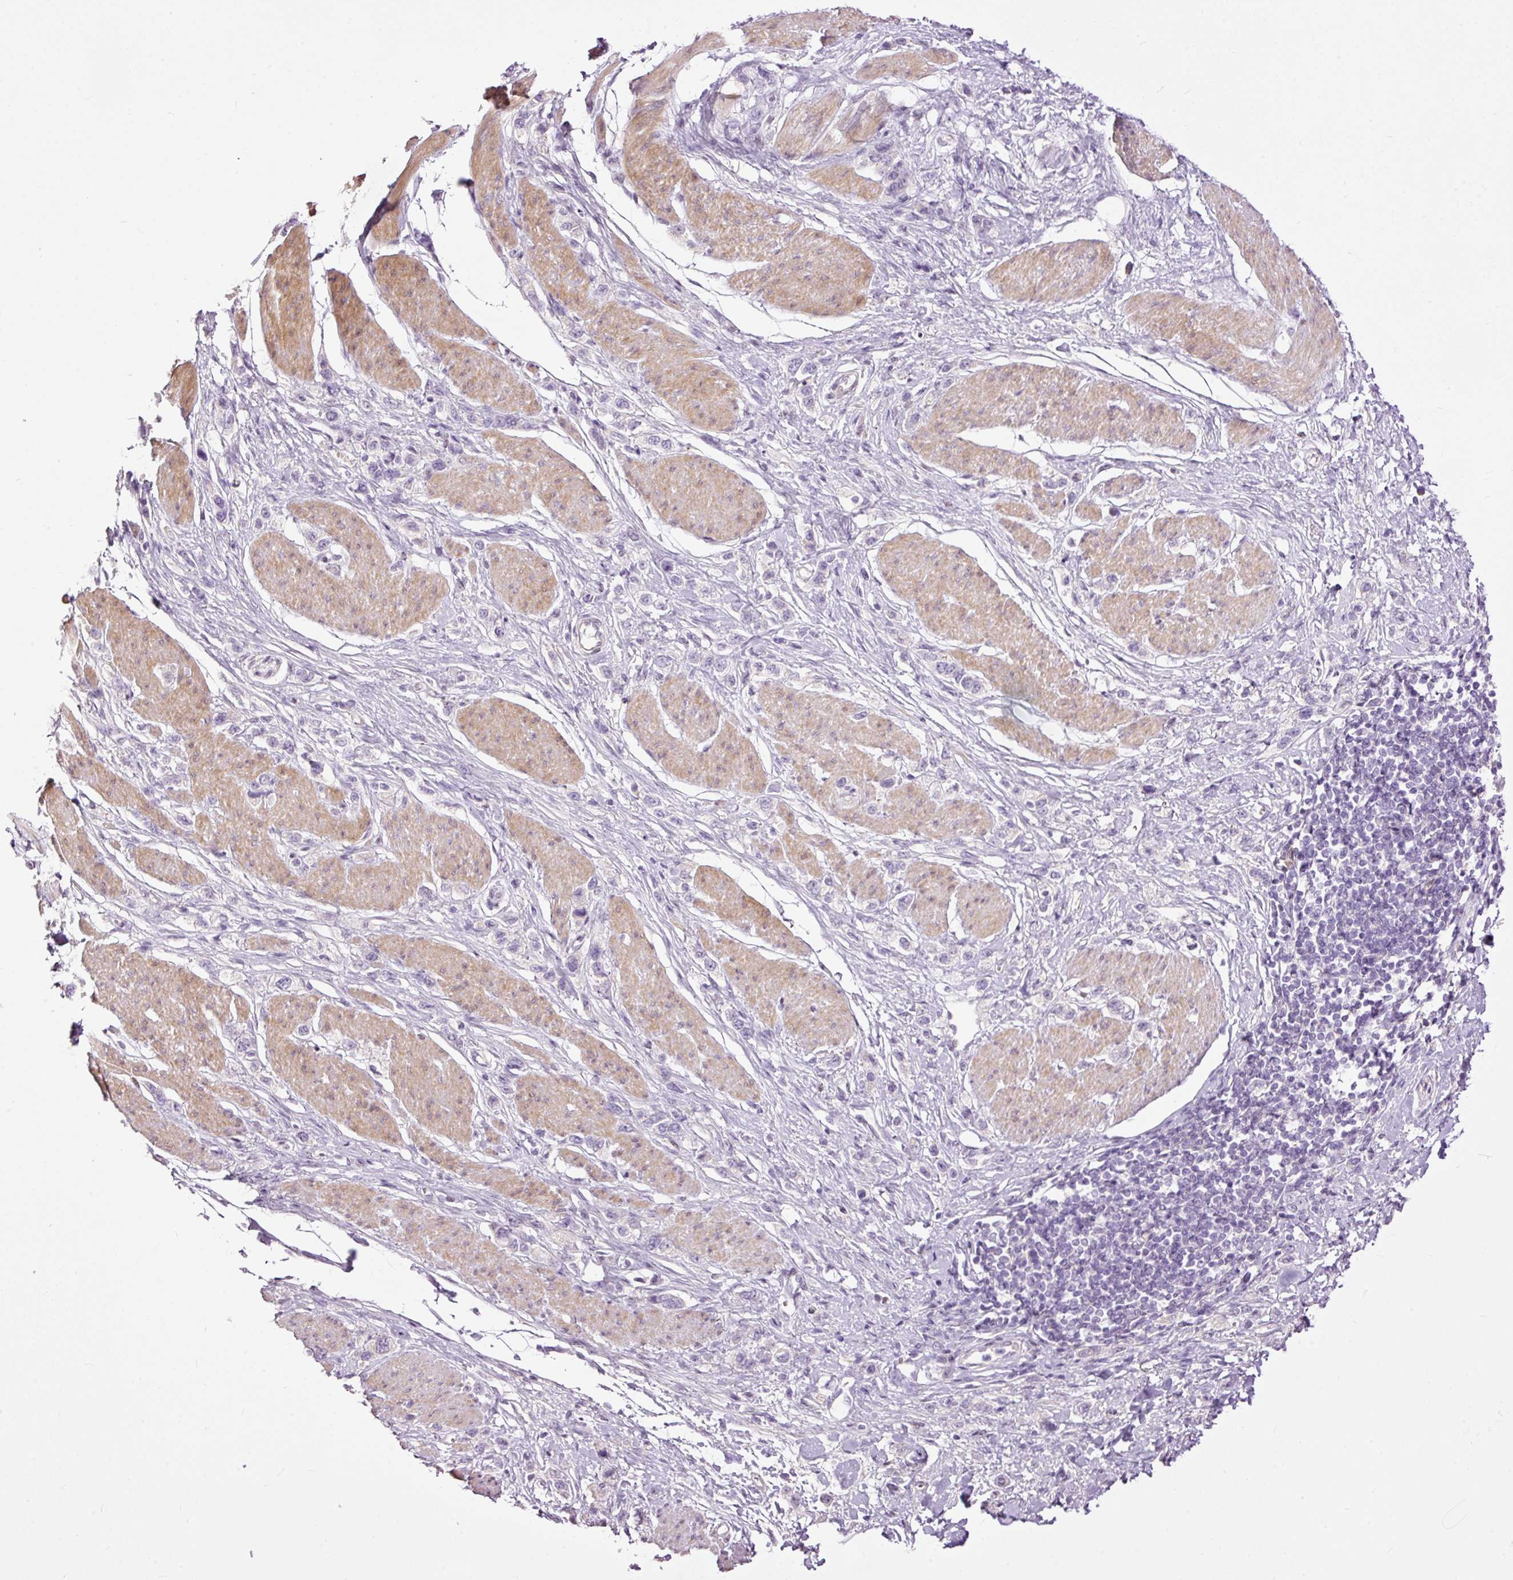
{"staining": {"intensity": "negative", "quantity": "none", "location": "none"}, "tissue": "stomach cancer", "cell_type": "Tumor cells", "image_type": "cancer", "snomed": [{"axis": "morphology", "description": "Adenocarcinoma, NOS"}, {"axis": "topography", "description": "Stomach"}], "caption": "An IHC image of stomach adenocarcinoma is shown. There is no staining in tumor cells of stomach adenocarcinoma. Brightfield microscopy of immunohistochemistry stained with DAB (3,3'-diaminobenzidine) (brown) and hematoxylin (blue), captured at high magnification.", "gene": "FCRL4", "patient": {"sex": "female", "age": 65}}